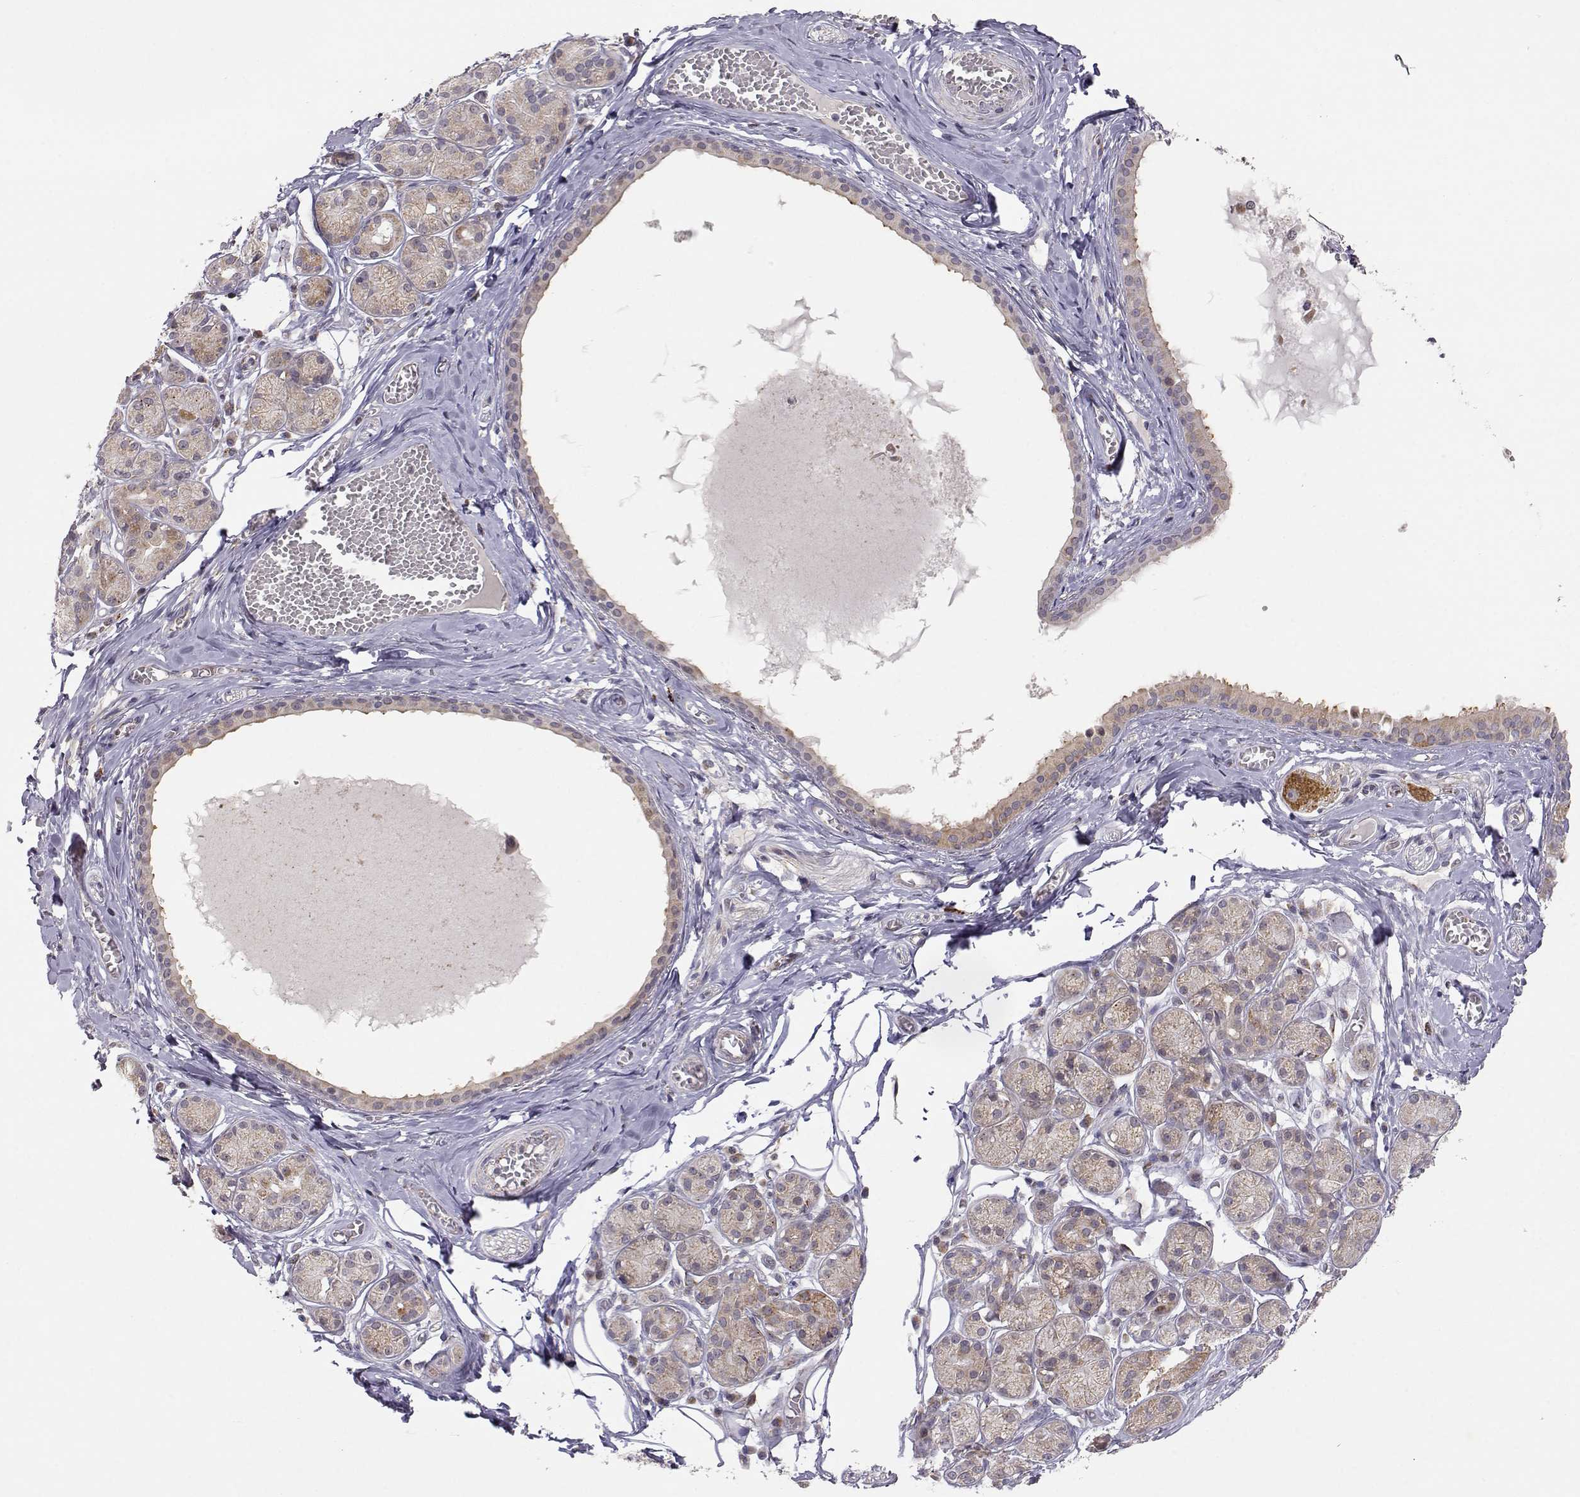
{"staining": {"intensity": "weak", "quantity": ">75%", "location": "cytoplasmic/membranous"}, "tissue": "salivary gland", "cell_type": "Glandular cells", "image_type": "normal", "snomed": [{"axis": "morphology", "description": "Normal tissue, NOS"}, {"axis": "topography", "description": "Salivary gland"}, {"axis": "topography", "description": "Peripheral nerve tissue"}], "caption": "Human salivary gland stained for a protein (brown) displays weak cytoplasmic/membranous positive expression in about >75% of glandular cells.", "gene": "EXOG", "patient": {"sex": "male", "age": 71}}